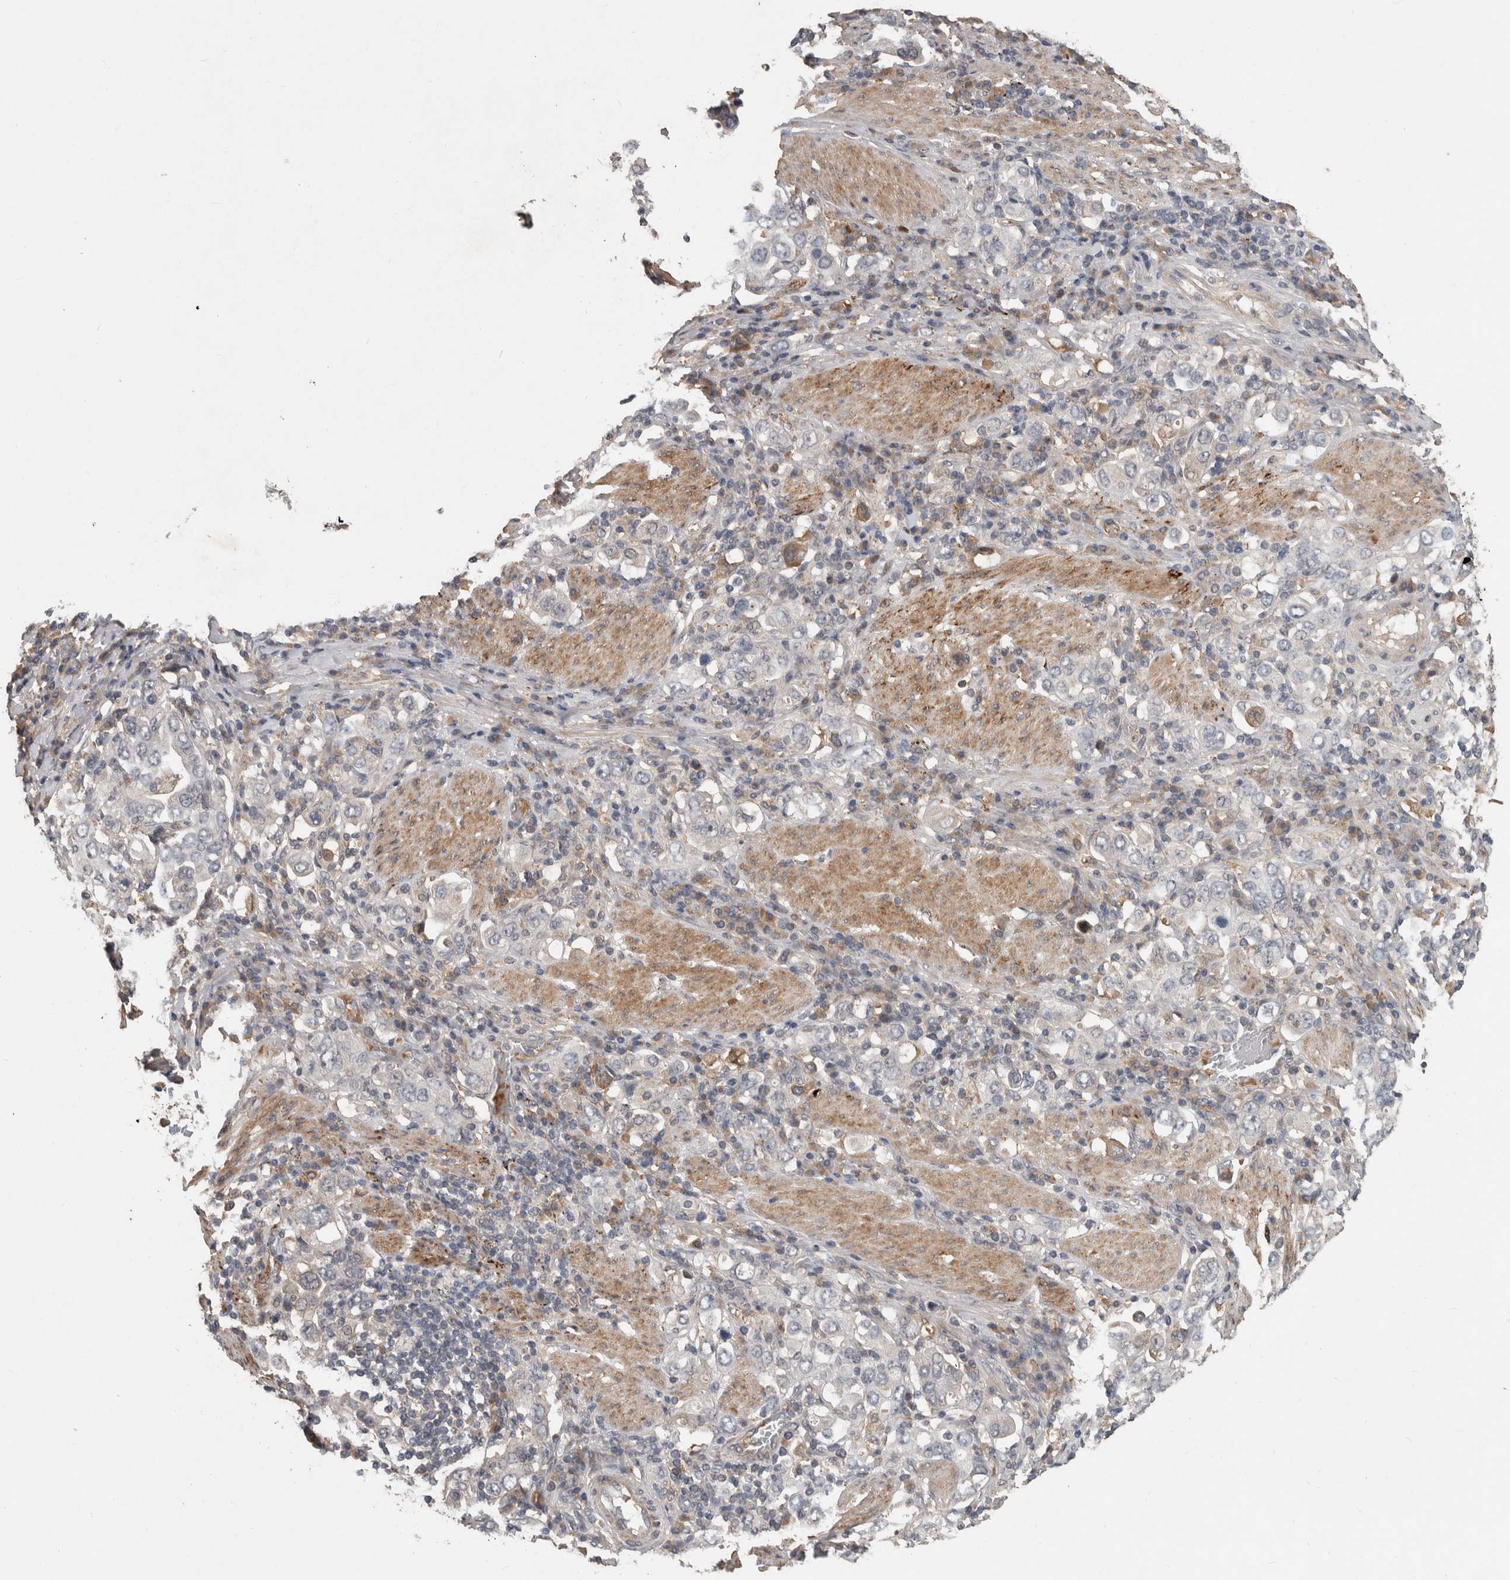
{"staining": {"intensity": "negative", "quantity": "none", "location": "none"}, "tissue": "stomach cancer", "cell_type": "Tumor cells", "image_type": "cancer", "snomed": [{"axis": "morphology", "description": "Adenocarcinoma, NOS"}, {"axis": "topography", "description": "Stomach, upper"}], "caption": "Immunohistochemical staining of human stomach cancer reveals no significant expression in tumor cells.", "gene": "CHRM3", "patient": {"sex": "male", "age": 62}}